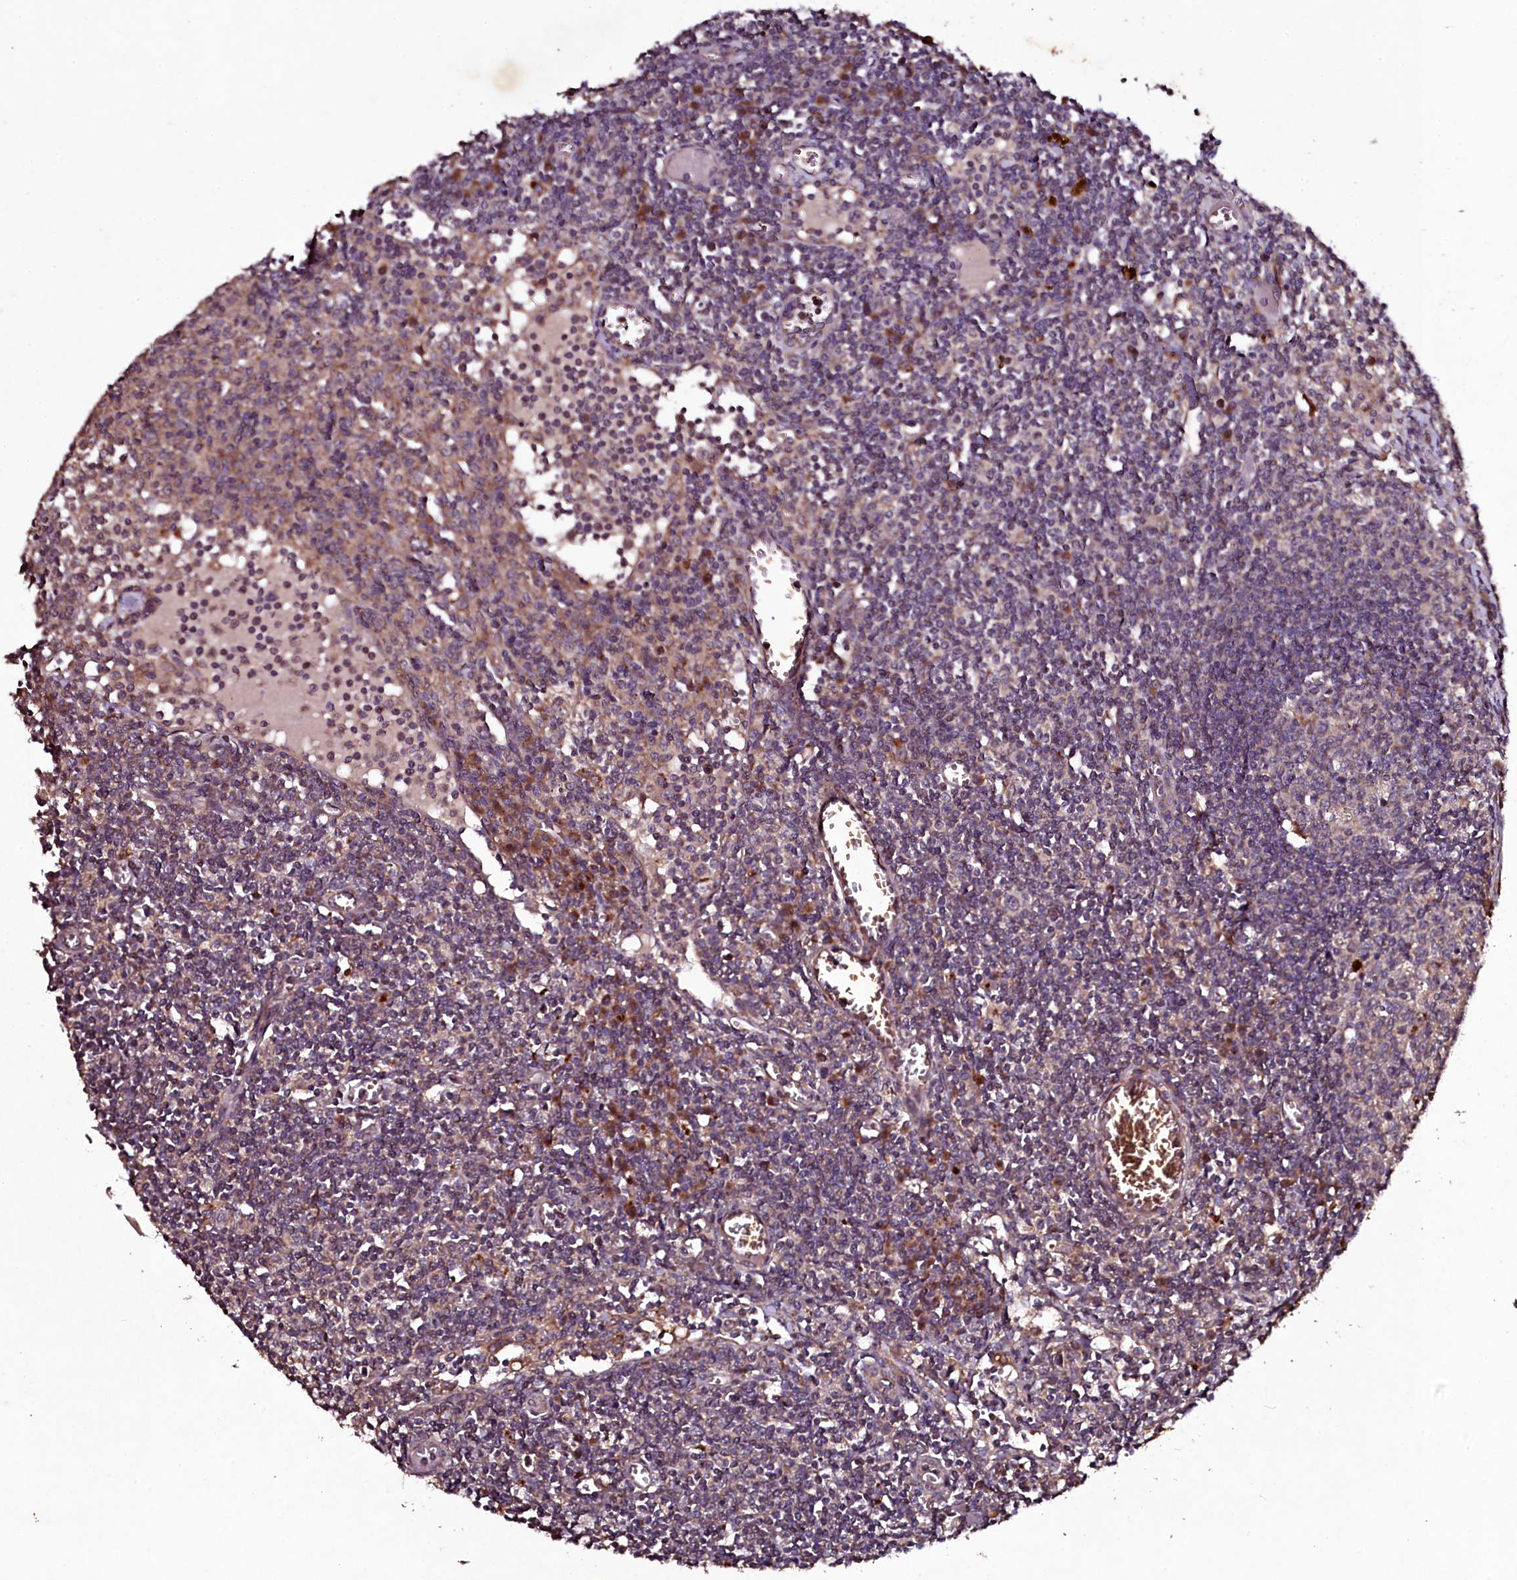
{"staining": {"intensity": "weak", "quantity": "<25%", "location": "cytoplasmic/membranous"}, "tissue": "lymph node", "cell_type": "Germinal center cells", "image_type": "normal", "snomed": [{"axis": "morphology", "description": "Normal tissue, NOS"}, {"axis": "topography", "description": "Lymph node"}], "caption": "An immunohistochemistry photomicrograph of unremarkable lymph node is shown. There is no staining in germinal center cells of lymph node.", "gene": "SEC24C", "patient": {"sex": "female", "age": 55}}